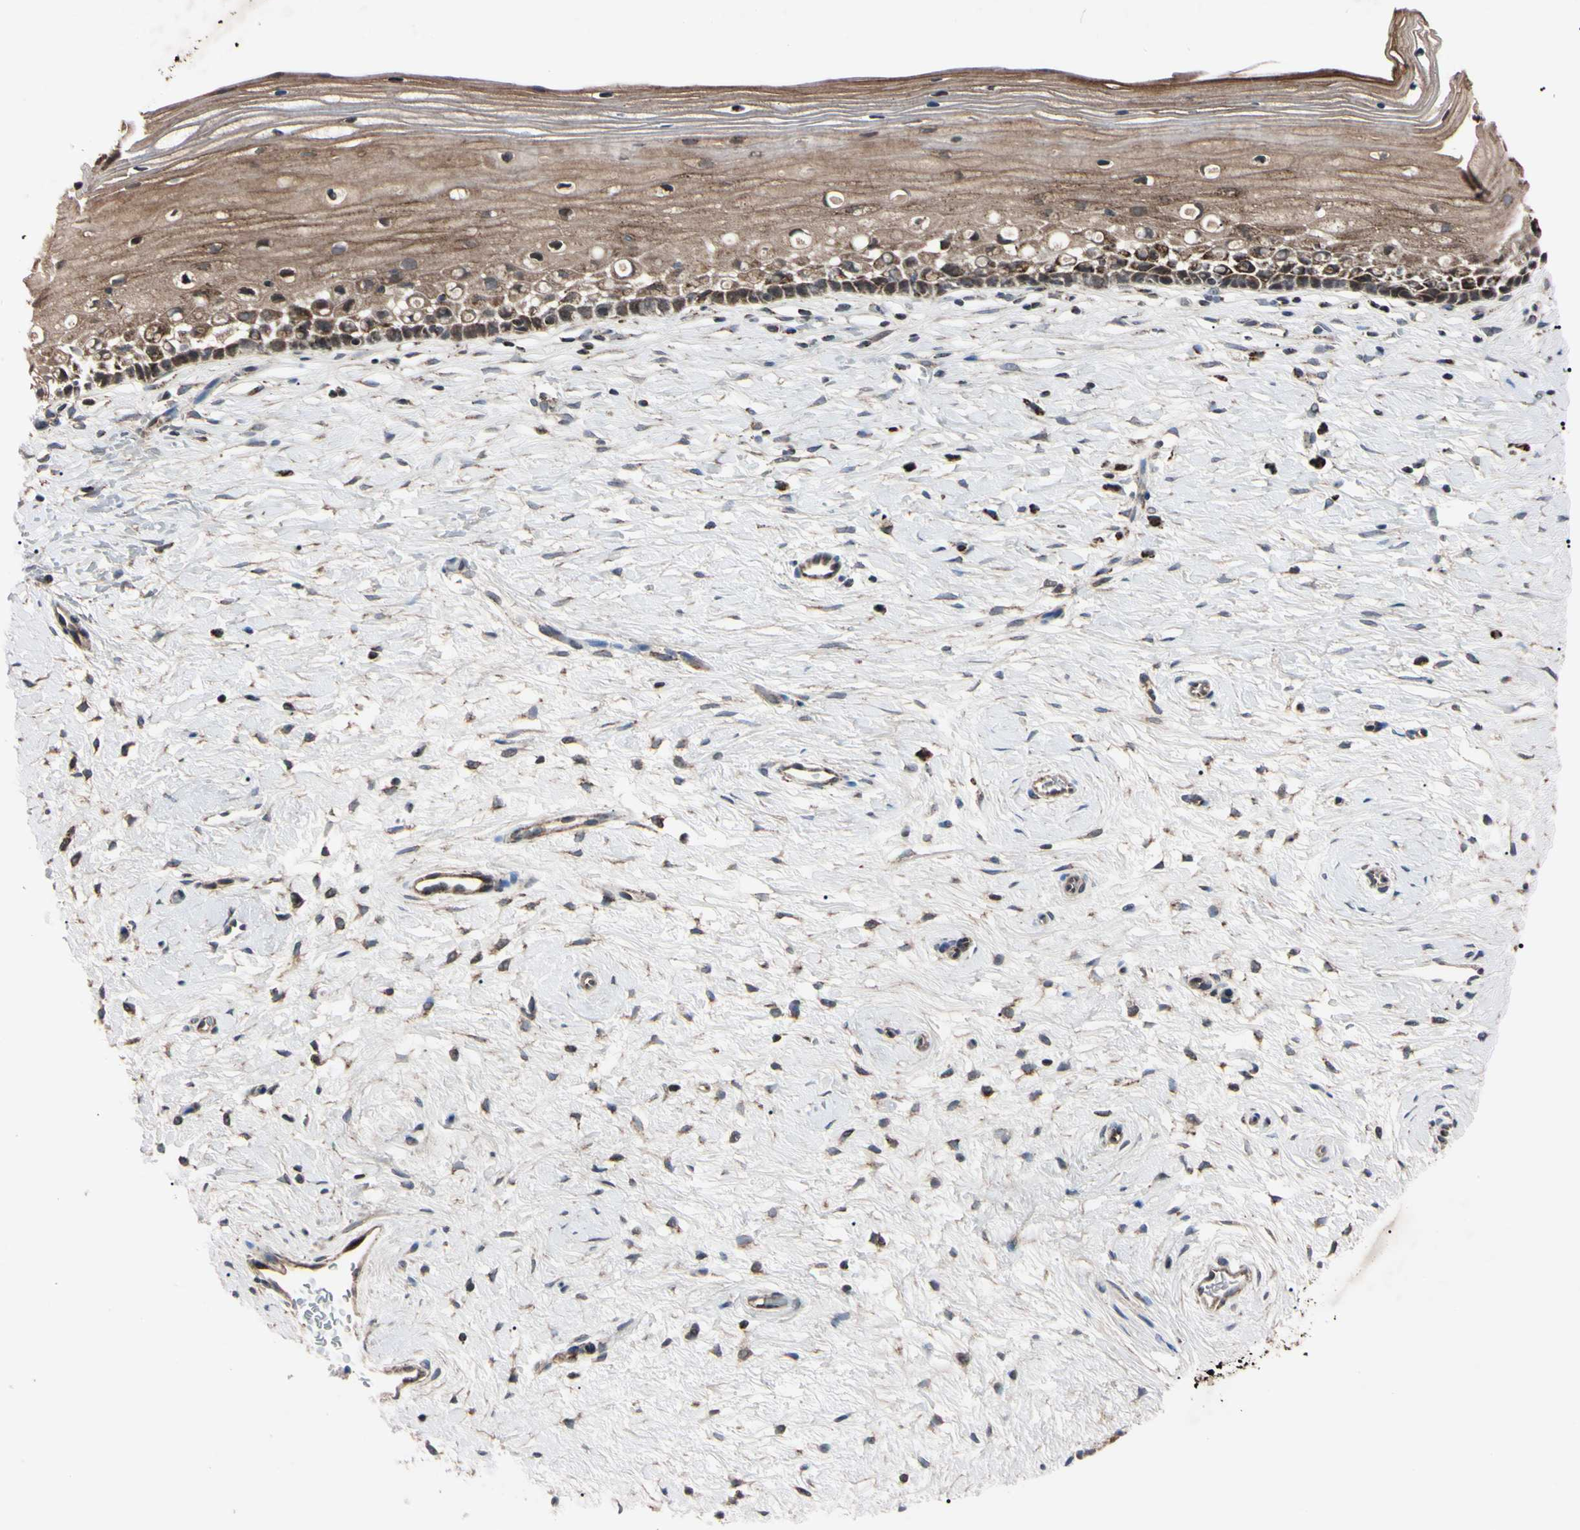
{"staining": {"intensity": "moderate", "quantity": ">75%", "location": "cytoplasmic/membranous"}, "tissue": "cervix", "cell_type": "Squamous epithelial cells", "image_type": "normal", "snomed": [{"axis": "morphology", "description": "Normal tissue, NOS"}, {"axis": "topography", "description": "Cervix"}], "caption": "Cervix stained for a protein displays moderate cytoplasmic/membranous positivity in squamous epithelial cells. (DAB (3,3'-diaminobenzidine) = brown stain, brightfield microscopy at high magnification).", "gene": "TNFRSF1A", "patient": {"sex": "female", "age": 39}}